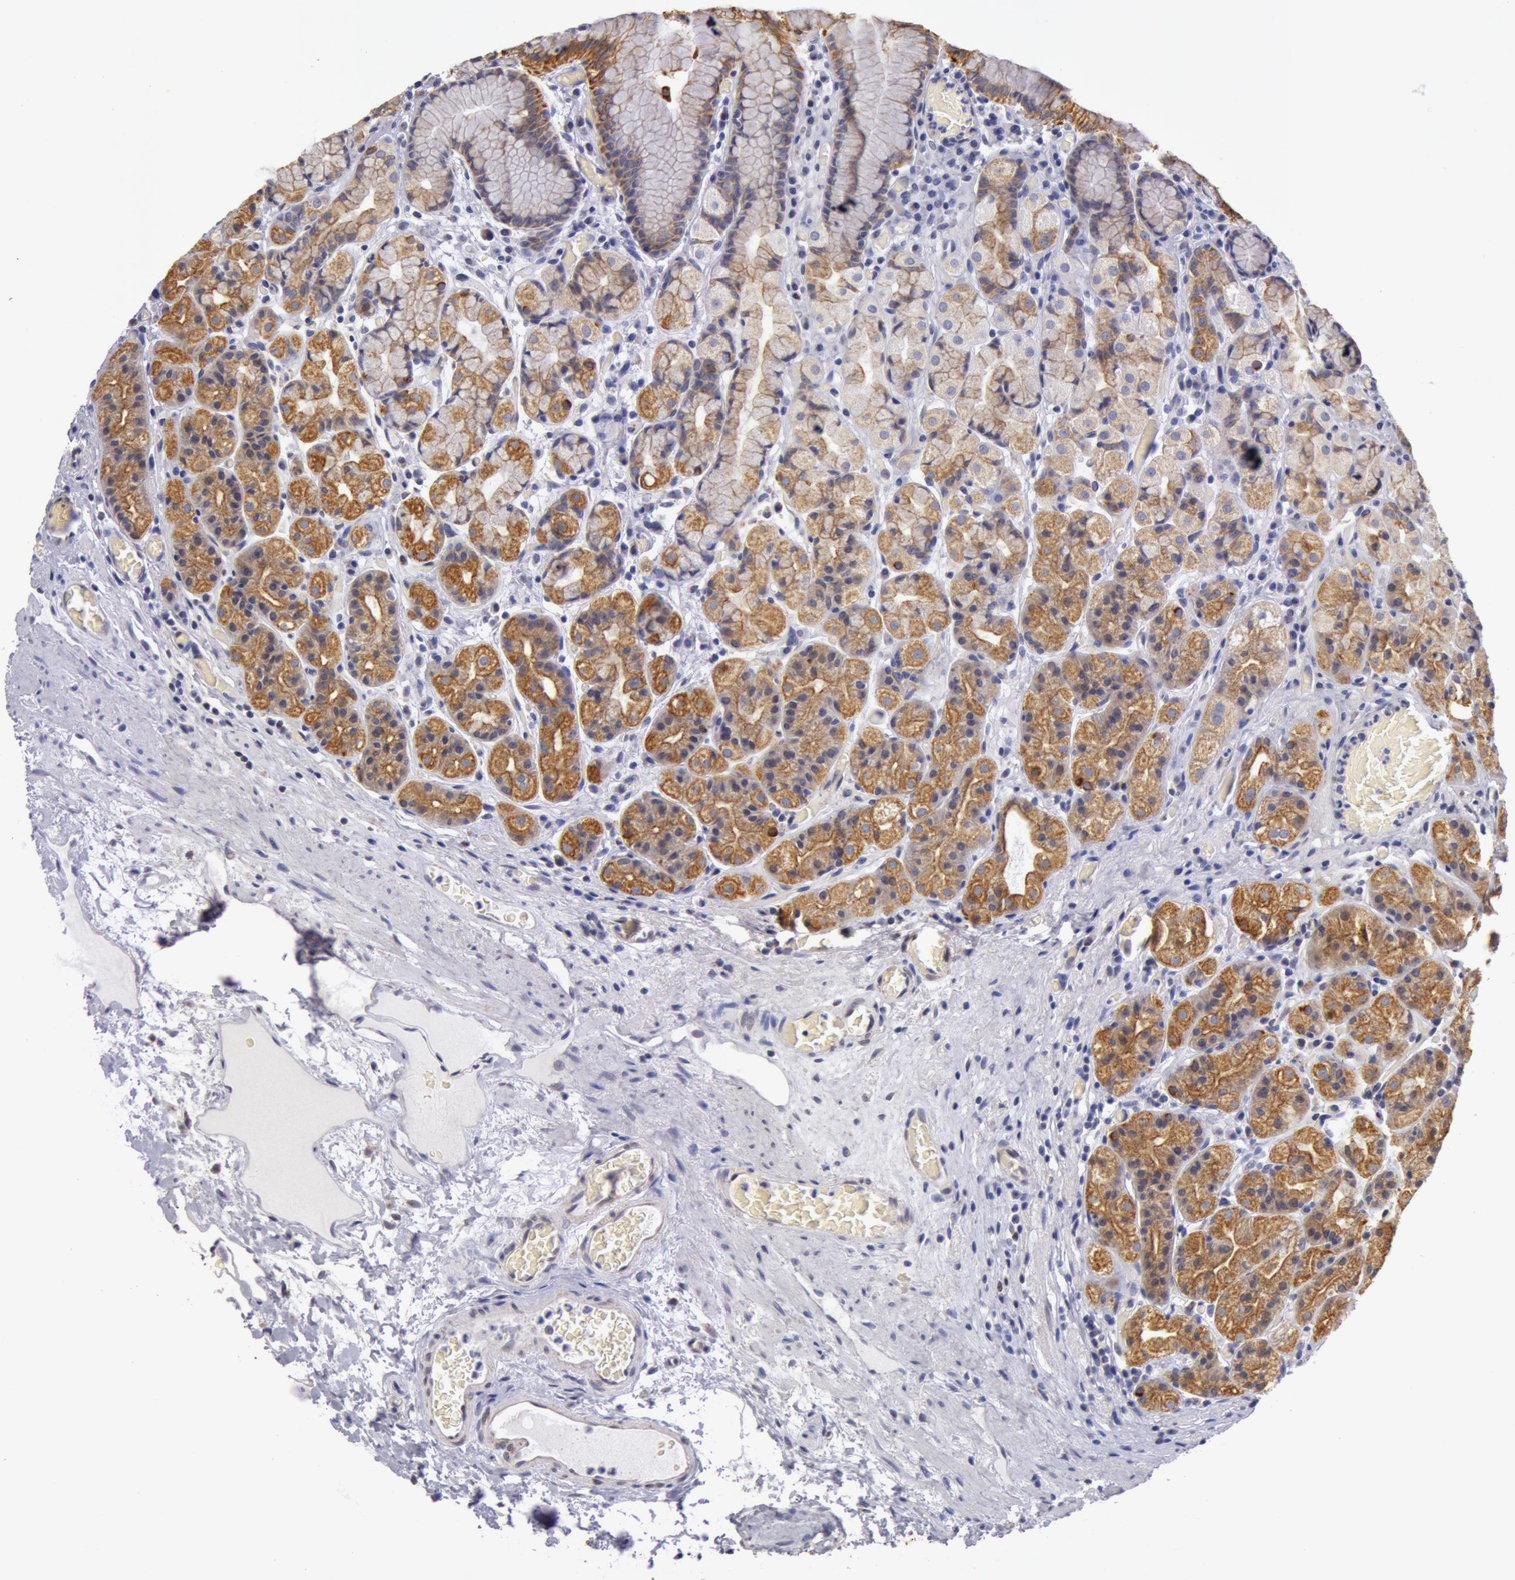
{"staining": {"intensity": "moderate", "quantity": ">75%", "location": "cytoplasmic/membranous"}, "tissue": "stomach", "cell_type": "Glandular cells", "image_type": "normal", "snomed": [{"axis": "morphology", "description": "Normal tissue, NOS"}, {"axis": "topography", "description": "Stomach, lower"}], "caption": "Immunohistochemical staining of normal stomach shows moderate cytoplasmic/membranous protein staining in about >75% of glandular cells.", "gene": "KRT18", "patient": {"sex": "male", "age": 58}}